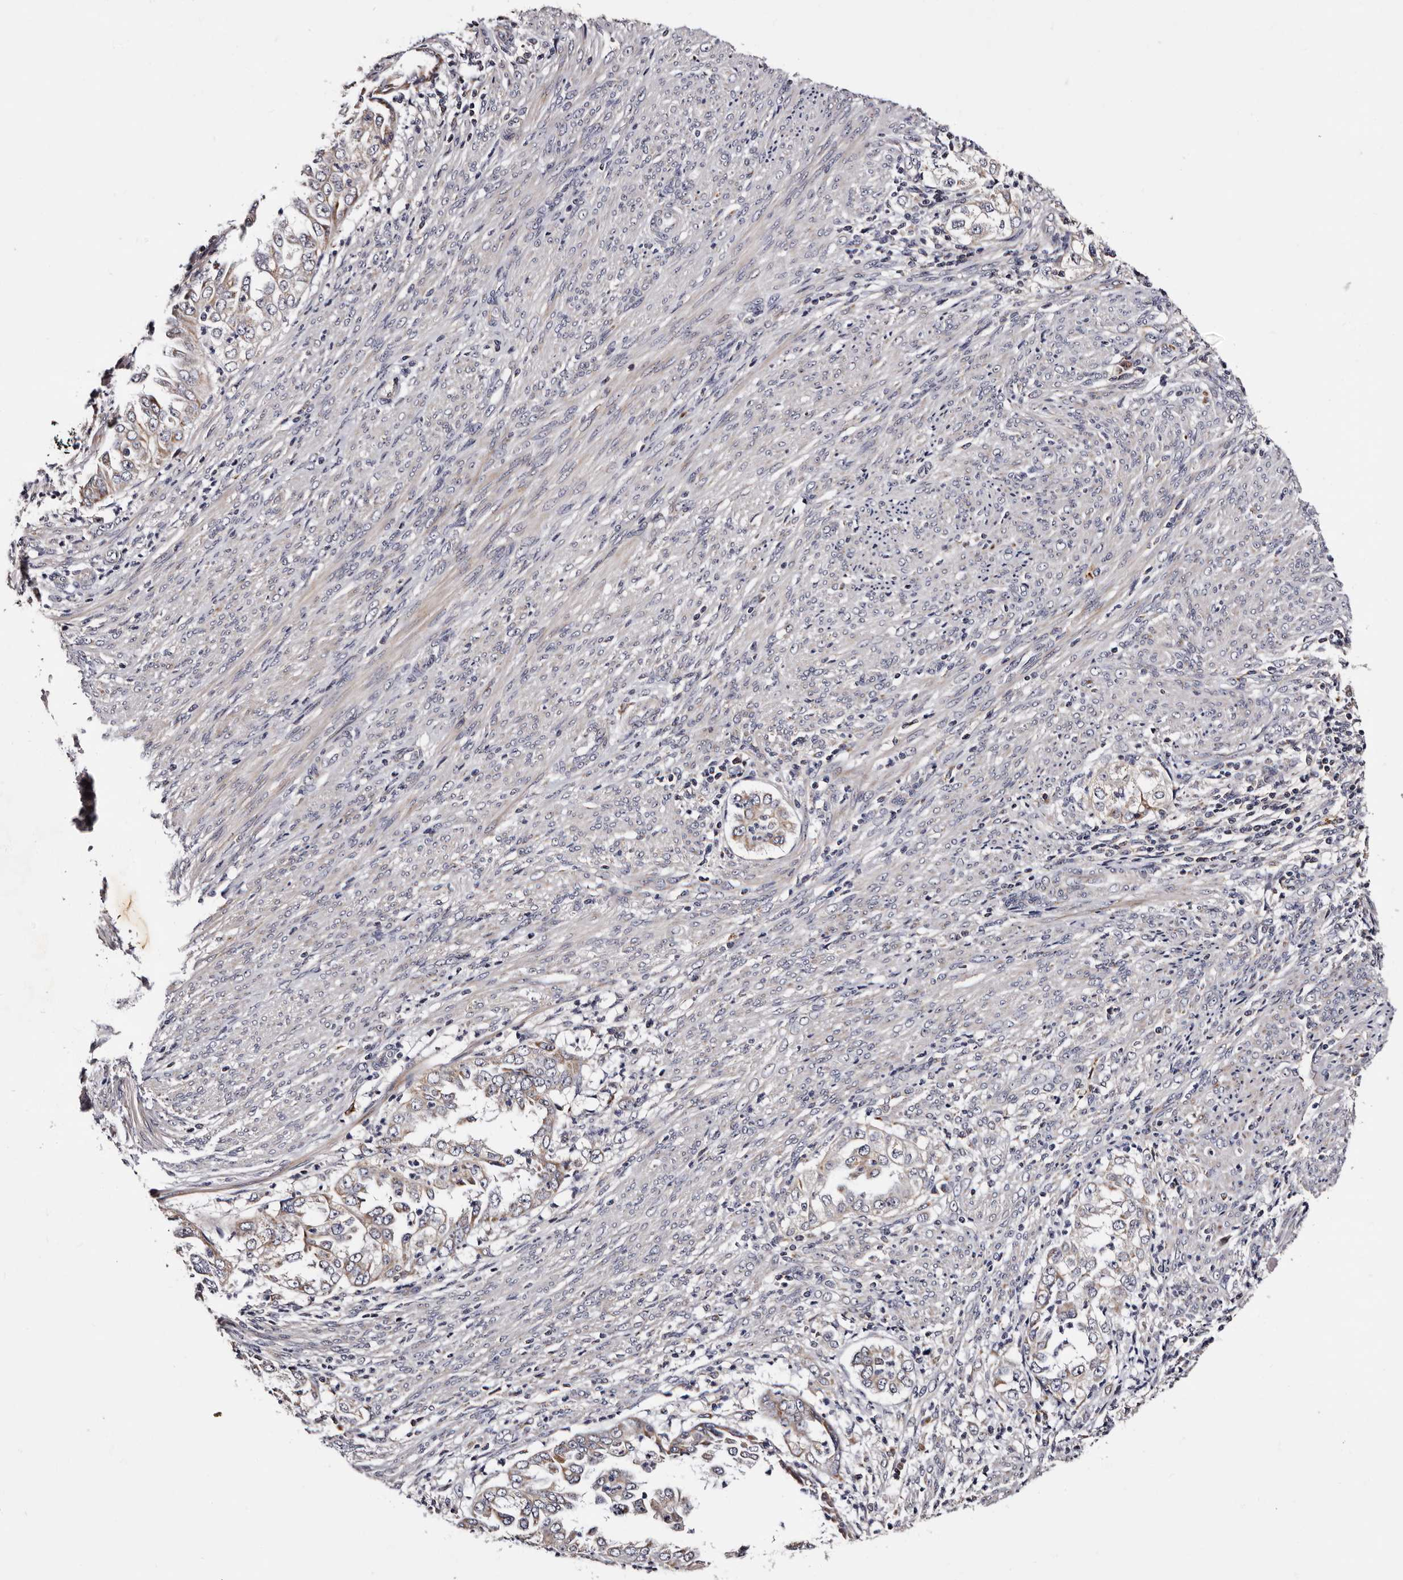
{"staining": {"intensity": "weak", "quantity": ">75%", "location": "cytoplasmic/membranous"}, "tissue": "endometrial cancer", "cell_type": "Tumor cells", "image_type": "cancer", "snomed": [{"axis": "morphology", "description": "Adenocarcinoma, NOS"}, {"axis": "topography", "description": "Endometrium"}], "caption": "A brown stain highlights weak cytoplasmic/membranous positivity of a protein in human endometrial cancer tumor cells.", "gene": "TAF4B", "patient": {"sex": "female", "age": 85}}